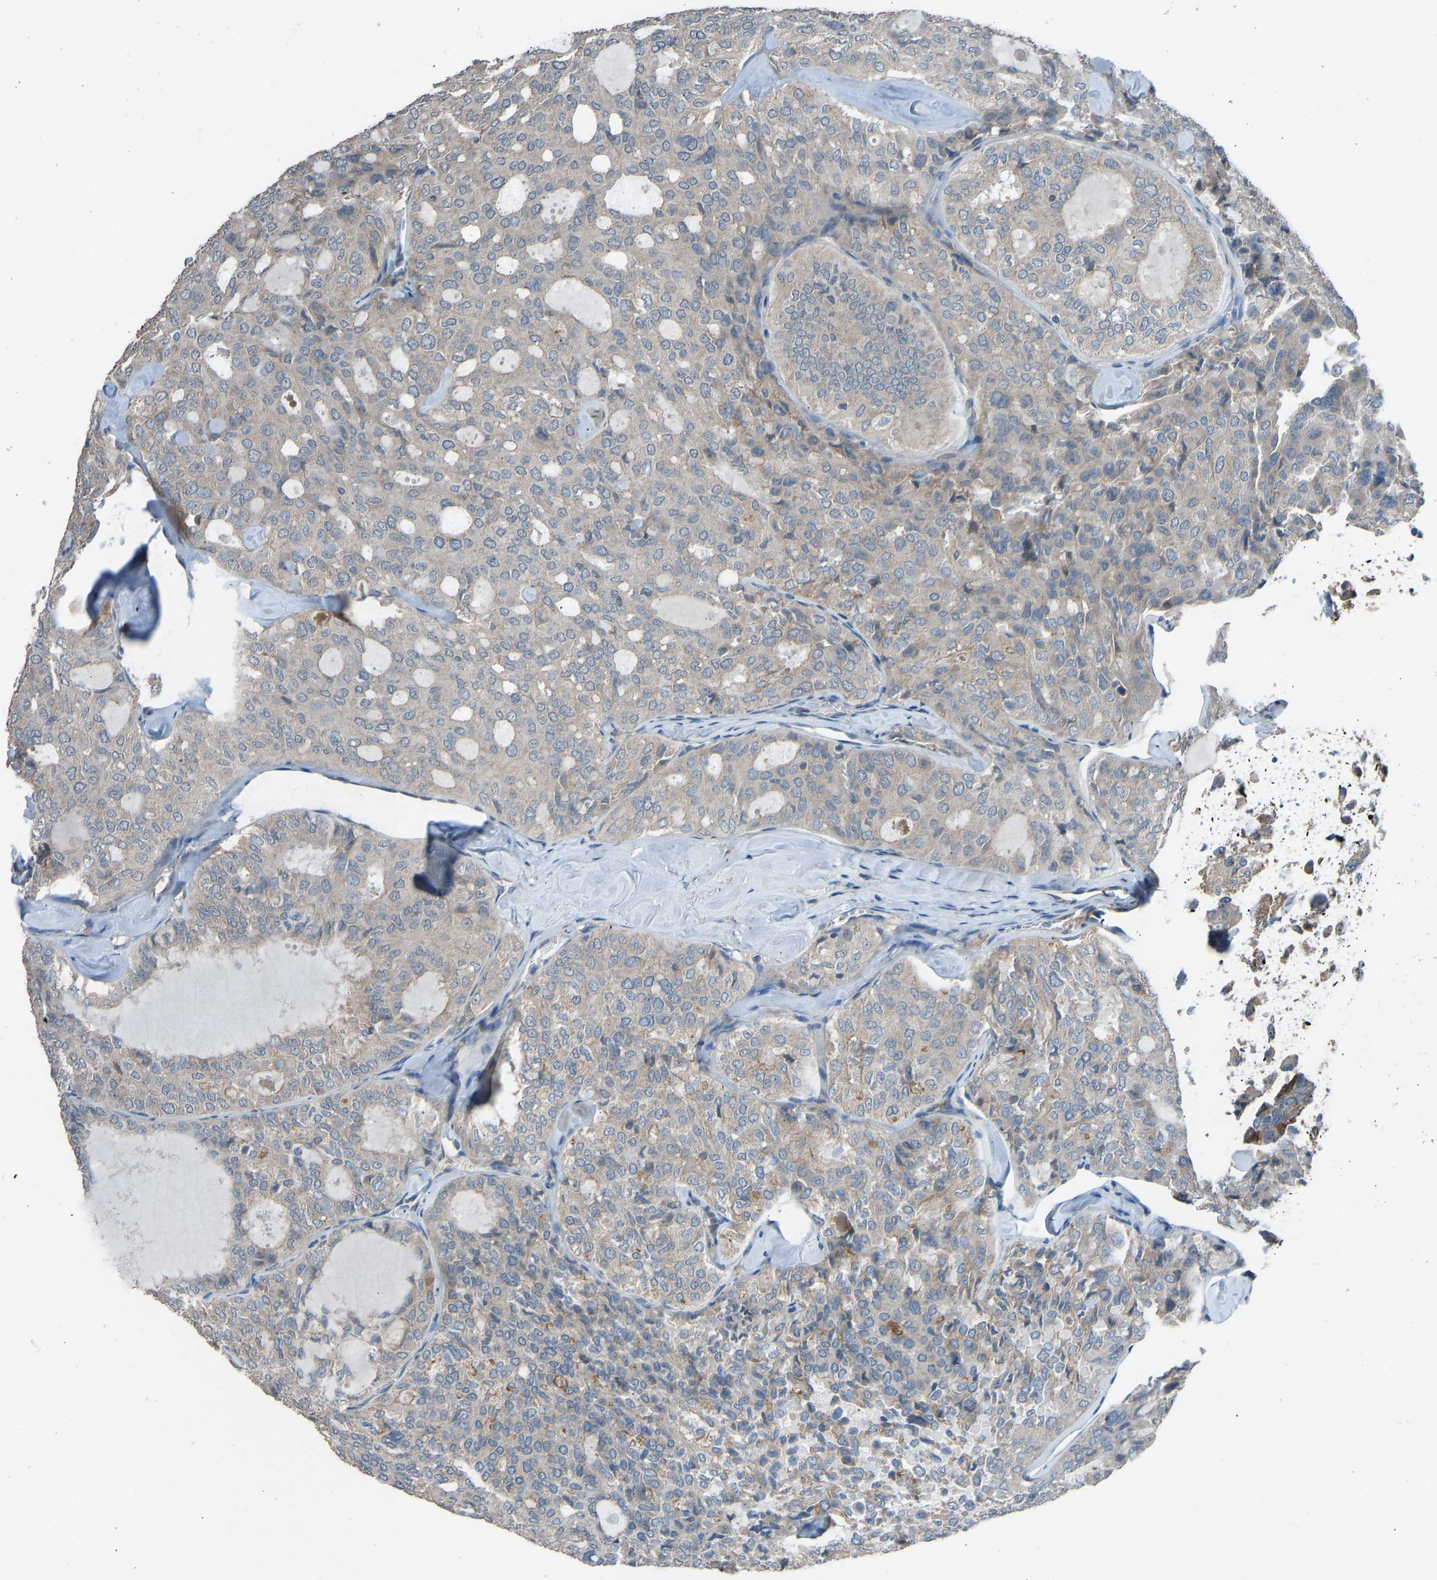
{"staining": {"intensity": "weak", "quantity": "<25%", "location": "cytoplasmic/membranous"}, "tissue": "thyroid cancer", "cell_type": "Tumor cells", "image_type": "cancer", "snomed": [{"axis": "morphology", "description": "Follicular adenoma carcinoma, NOS"}, {"axis": "topography", "description": "Thyroid gland"}], "caption": "Immunohistochemistry (IHC) micrograph of human follicular adenoma carcinoma (thyroid) stained for a protein (brown), which reveals no positivity in tumor cells. (Brightfield microscopy of DAB (3,3'-diaminobenzidine) immunohistochemistry (IHC) at high magnification).", "gene": "SLC43A1", "patient": {"sex": "male", "age": 75}}